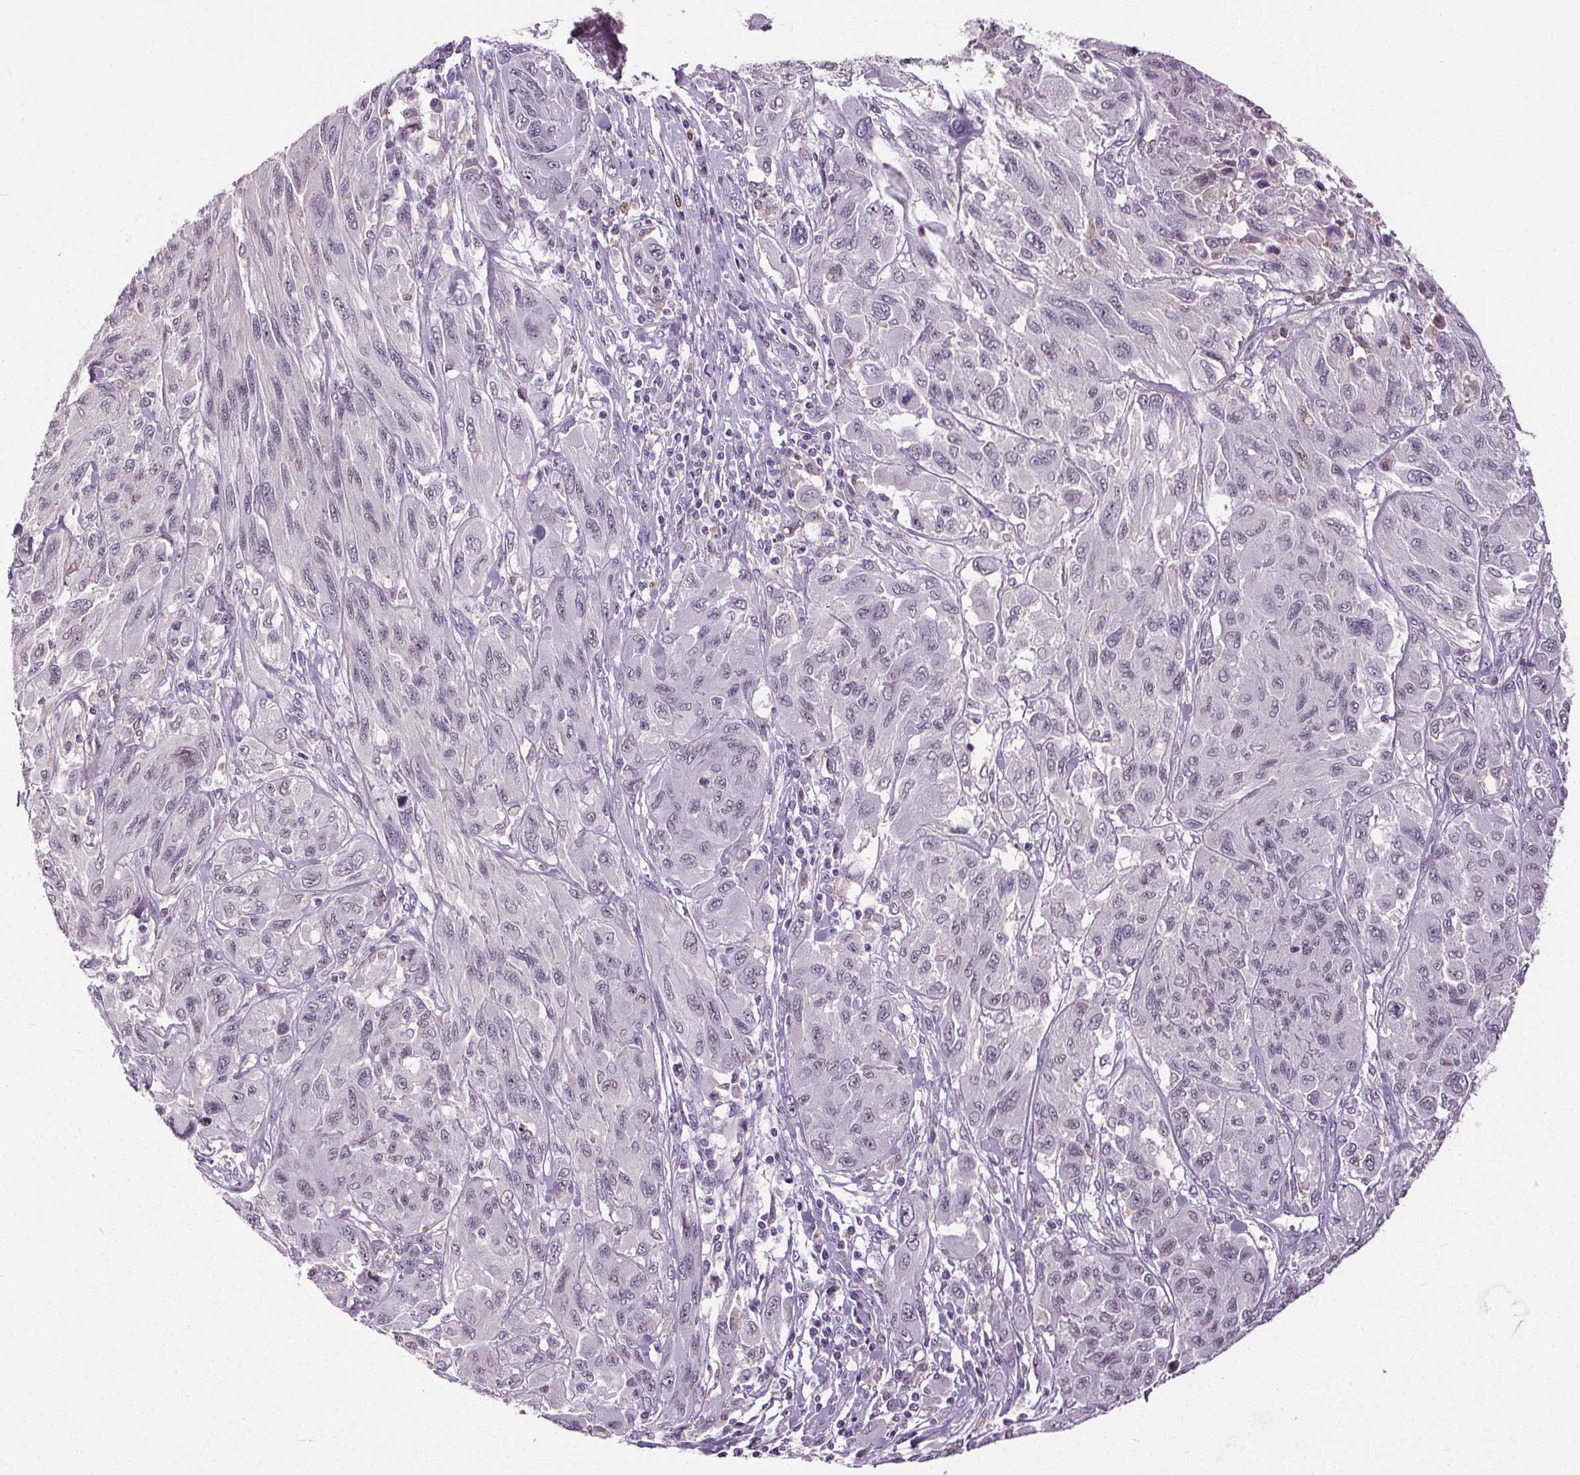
{"staining": {"intensity": "negative", "quantity": "none", "location": "none"}, "tissue": "melanoma", "cell_type": "Tumor cells", "image_type": "cancer", "snomed": [{"axis": "morphology", "description": "Malignant melanoma, NOS"}, {"axis": "topography", "description": "Skin"}], "caption": "This is a histopathology image of immunohistochemistry staining of malignant melanoma, which shows no positivity in tumor cells.", "gene": "TMEM240", "patient": {"sex": "female", "age": 91}}